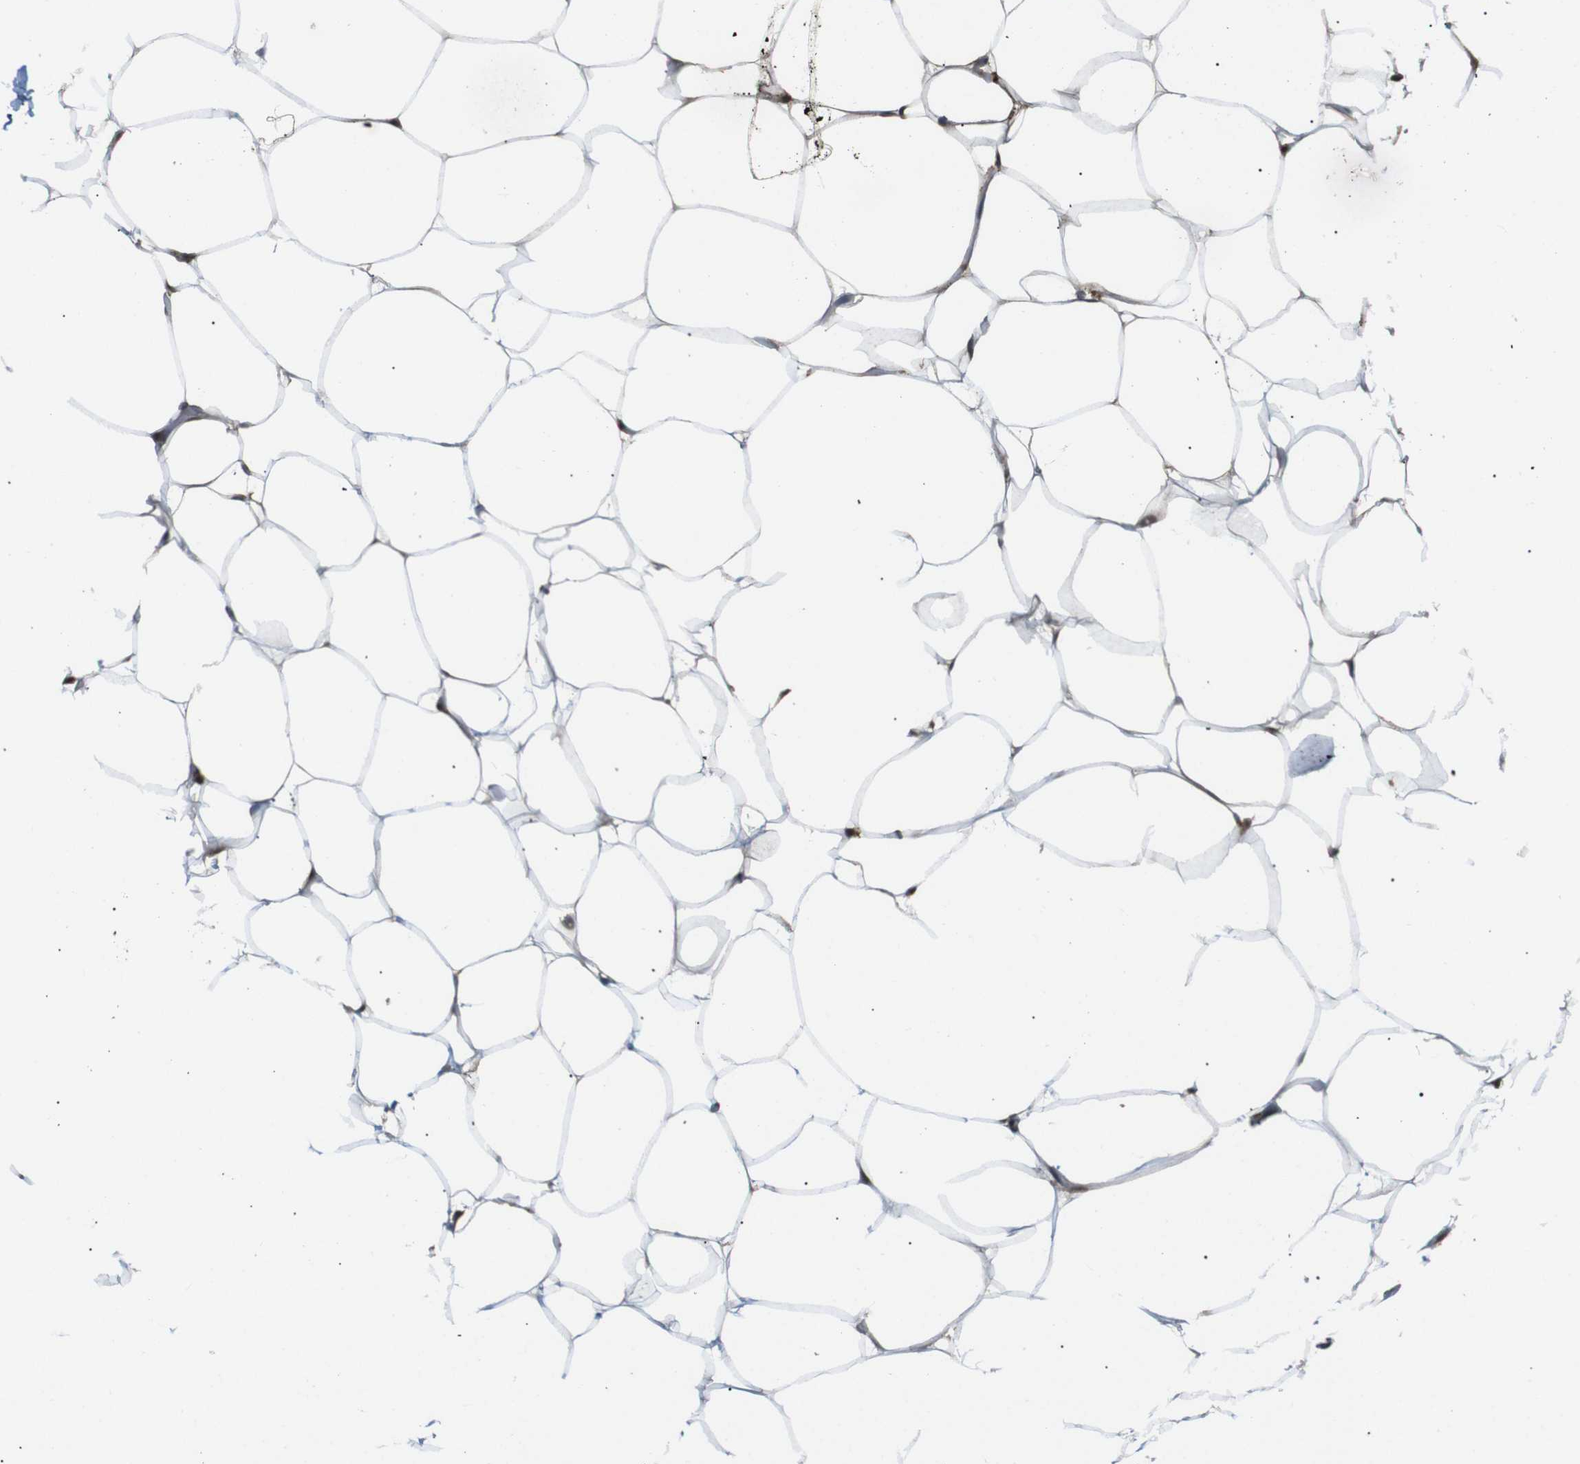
{"staining": {"intensity": "weak", "quantity": ">75%", "location": "cytoplasmic/membranous"}, "tissue": "adipose tissue", "cell_type": "Adipocytes", "image_type": "normal", "snomed": [{"axis": "morphology", "description": "Normal tissue, NOS"}, {"axis": "topography", "description": "Breast"}, {"axis": "topography", "description": "Adipose tissue"}], "caption": "DAB immunohistochemical staining of unremarkable human adipose tissue displays weak cytoplasmic/membranous protein positivity in about >75% of adipocytes. (DAB = brown stain, brightfield microscopy at high magnification).", "gene": "KSR1", "patient": {"sex": "female", "age": 25}}